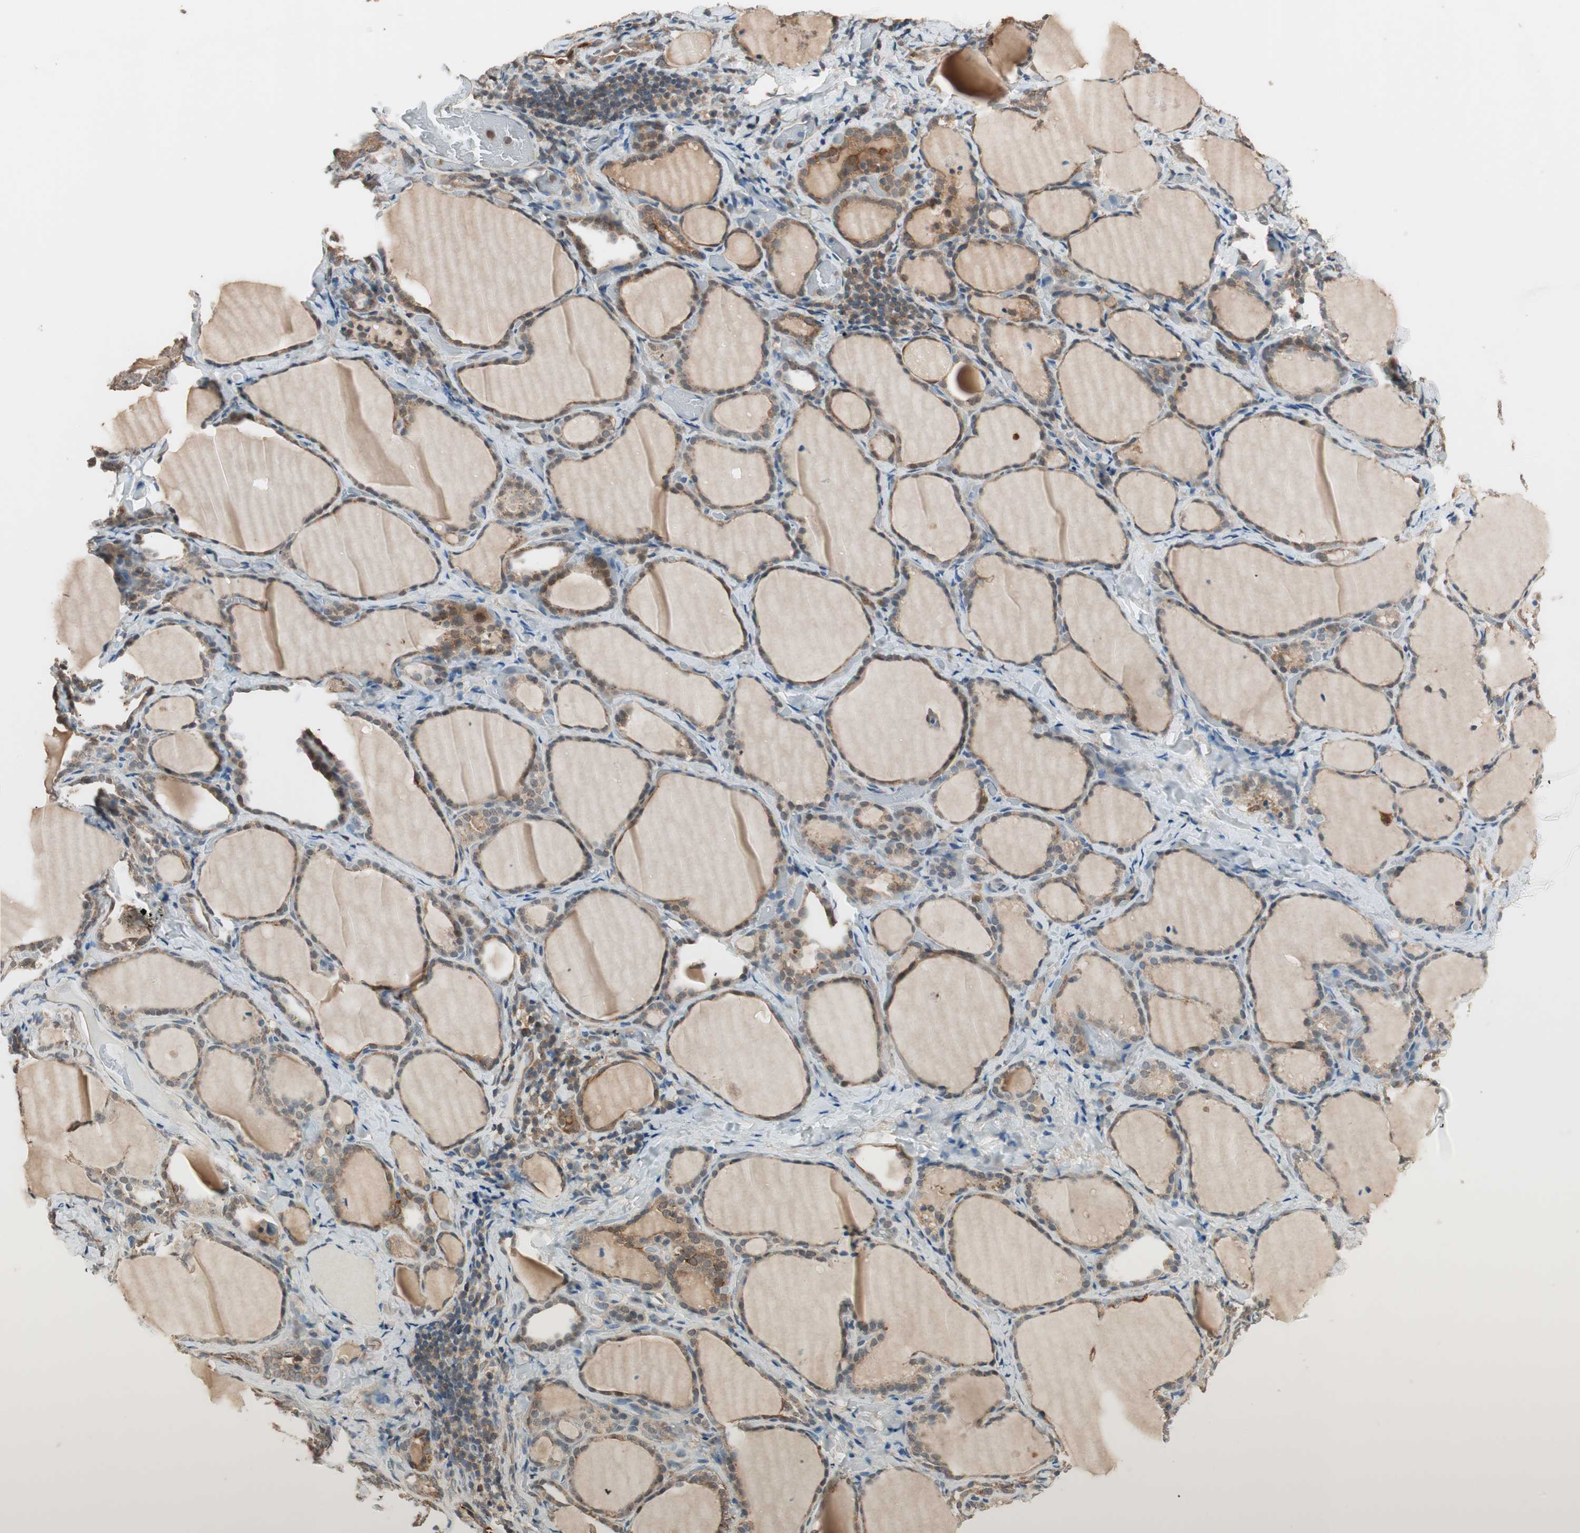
{"staining": {"intensity": "weak", "quantity": "25%-75%", "location": "cytoplasmic/membranous"}, "tissue": "thyroid gland", "cell_type": "Glandular cells", "image_type": "normal", "snomed": [{"axis": "morphology", "description": "Normal tissue, NOS"}, {"axis": "morphology", "description": "Papillary adenocarcinoma, NOS"}, {"axis": "topography", "description": "Thyroid gland"}], "caption": "Brown immunohistochemical staining in benign human thyroid gland reveals weak cytoplasmic/membranous expression in approximately 25%-75% of glandular cells. (DAB IHC, brown staining for protein, blue staining for nuclei).", "gene": "TRIM21", "patient": {"sex": "female", "age": 30}}